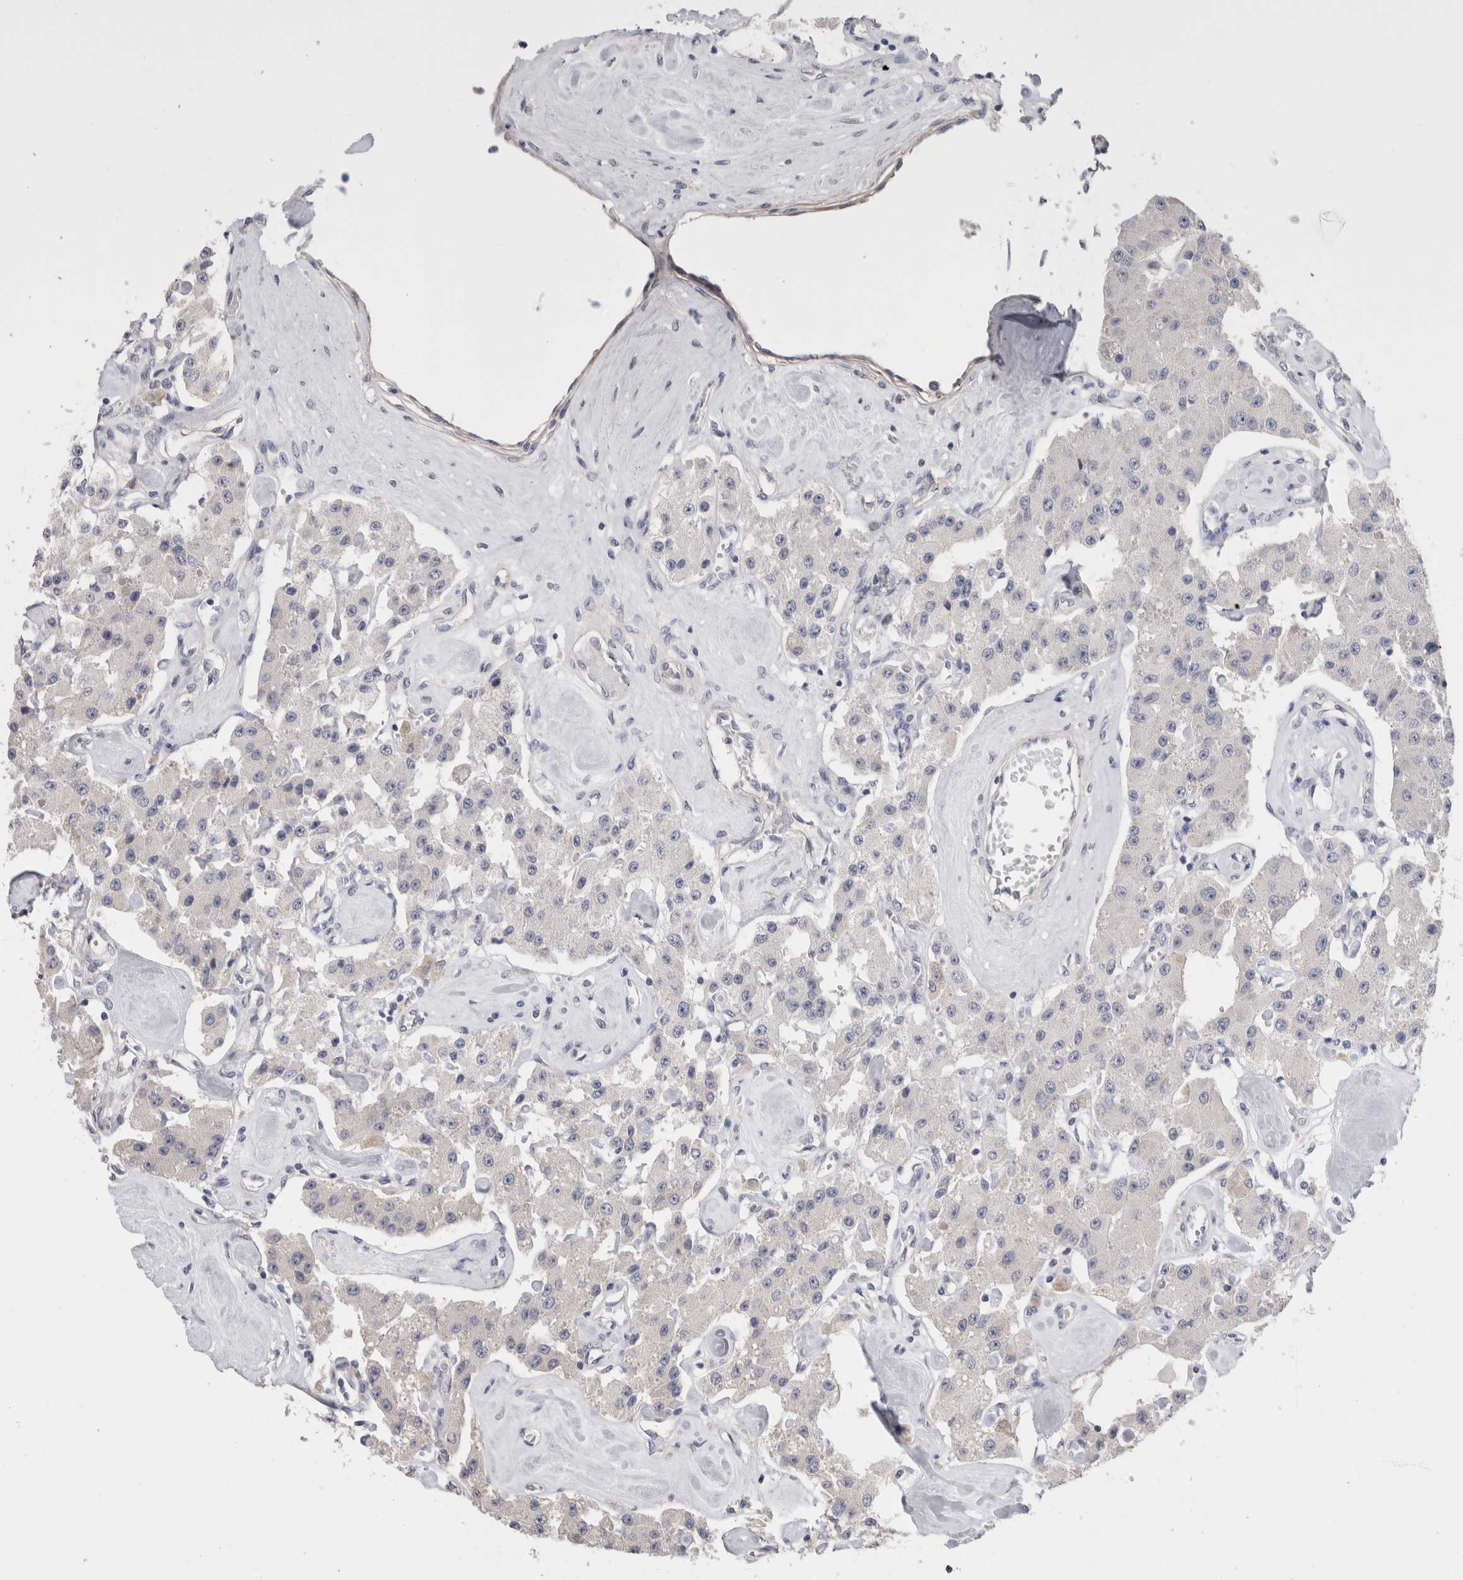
{"staining": {"intensity": "negative", "quantity": "none", "location": "none"}, "tissue": "carcinoid", "cell_type": "Tumor cells", "image_type": "cancer", "snomed": [{"axis": "morphology", "description": "Carcinoid, malignant, NOS"}, {"axis": "topography", "description": "Pancreas"}], "caption": "IHC photomicrograph of neoplastic tissue: human malignant carcinoid stained with DAB (3,3'-diaminobenzidine) exhibits no significant protein expression in tumor cells.", "gene": "CRYBG1", "patient": {"sex": "male", "age": 41}}